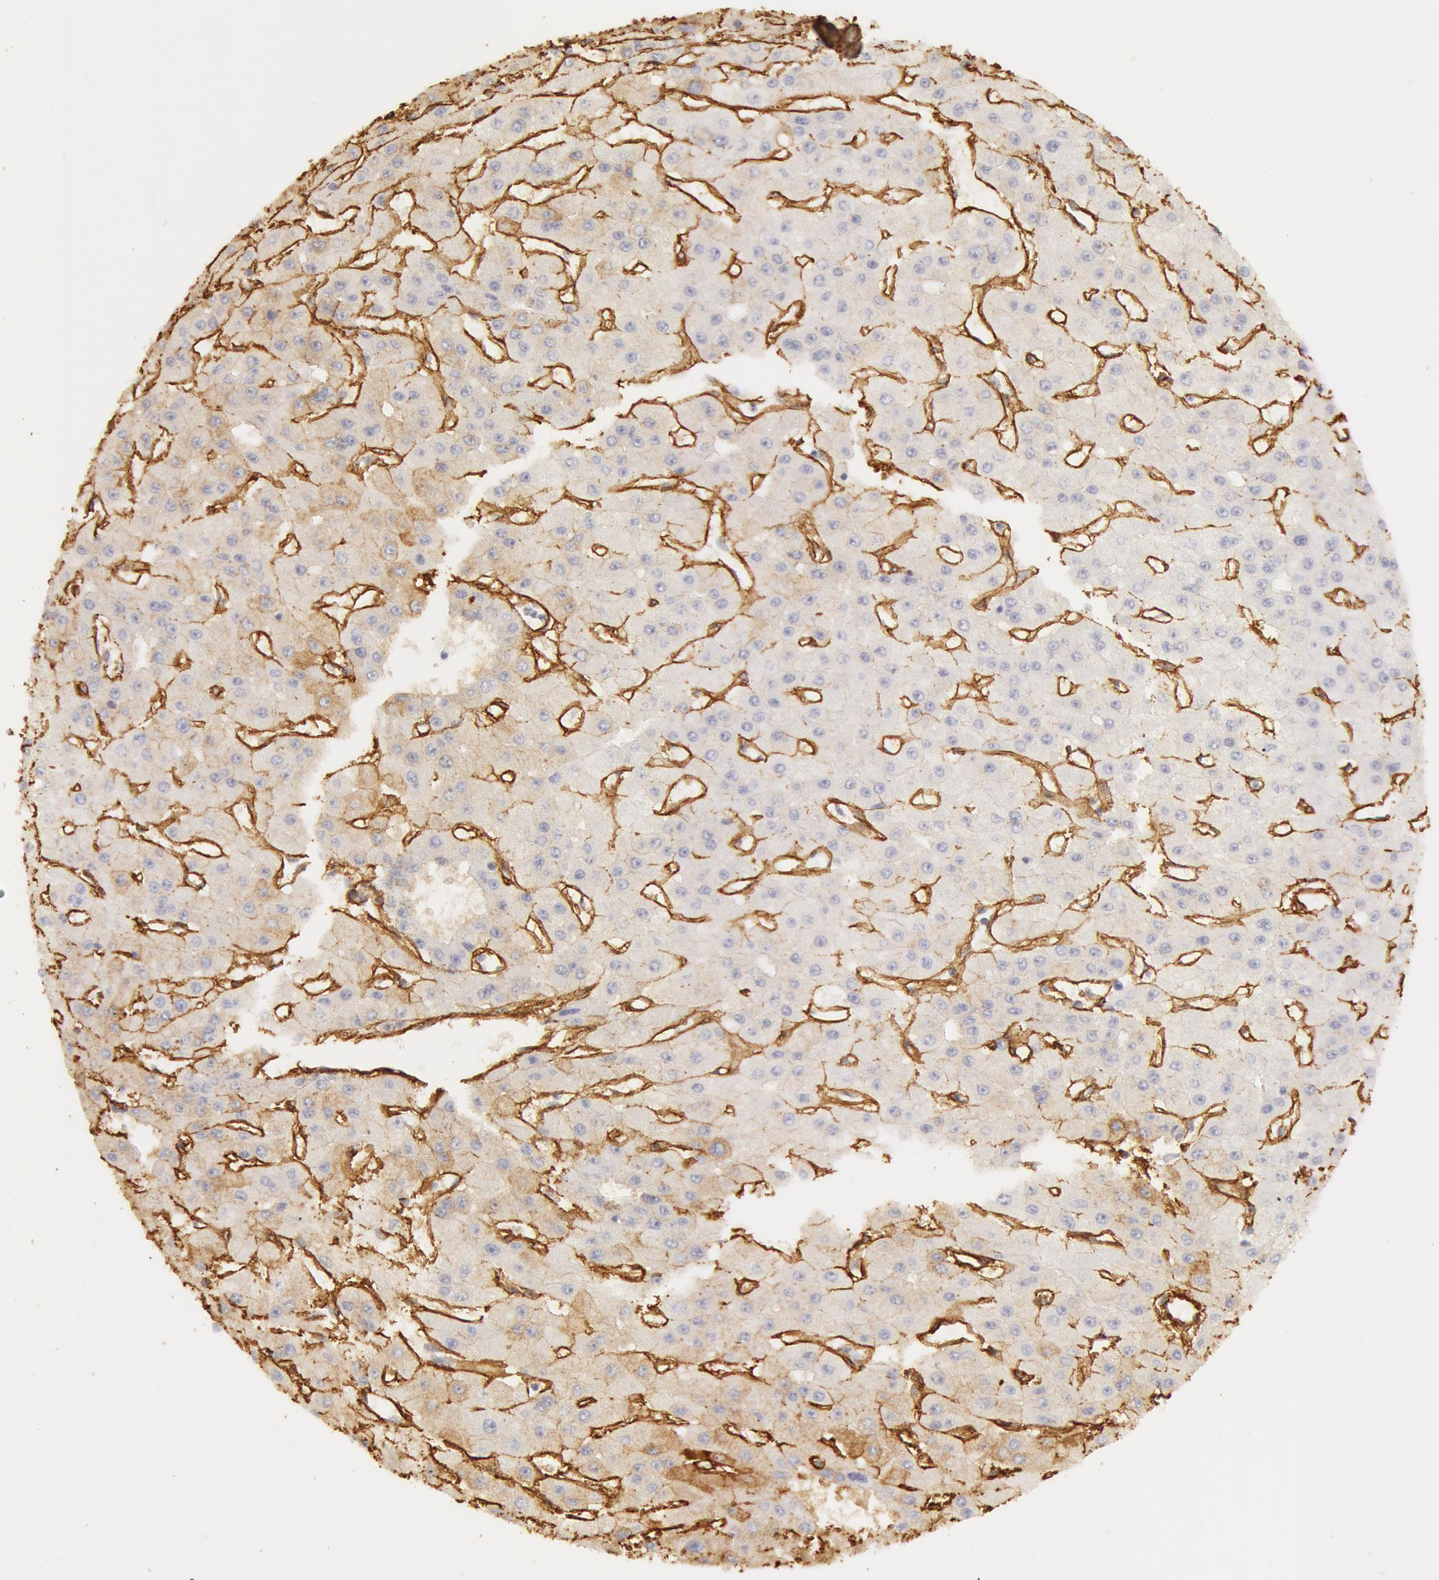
{"staining": {"intensity": "weak", "quantity": "25%-75%", "location": "cytoplasmic/membranous"}, "tissue": "liver cancer", "cell_type": "Tumor cells", "image_type": "cancer", "snomed": [{"axis": "morphology", "description": "Carcinoma, Hepatocellular, NOS"}, {"axis": "topography", "description": "Liver"}], "caption": "Immunohistochemical staining of human liver cancer reveals low levels of weak cytoplasmic/membranous expression in approximately 25%-75% of tumor cells.", "gene": "COL4A1", "patient": {"sex": "female", "age": 52}}